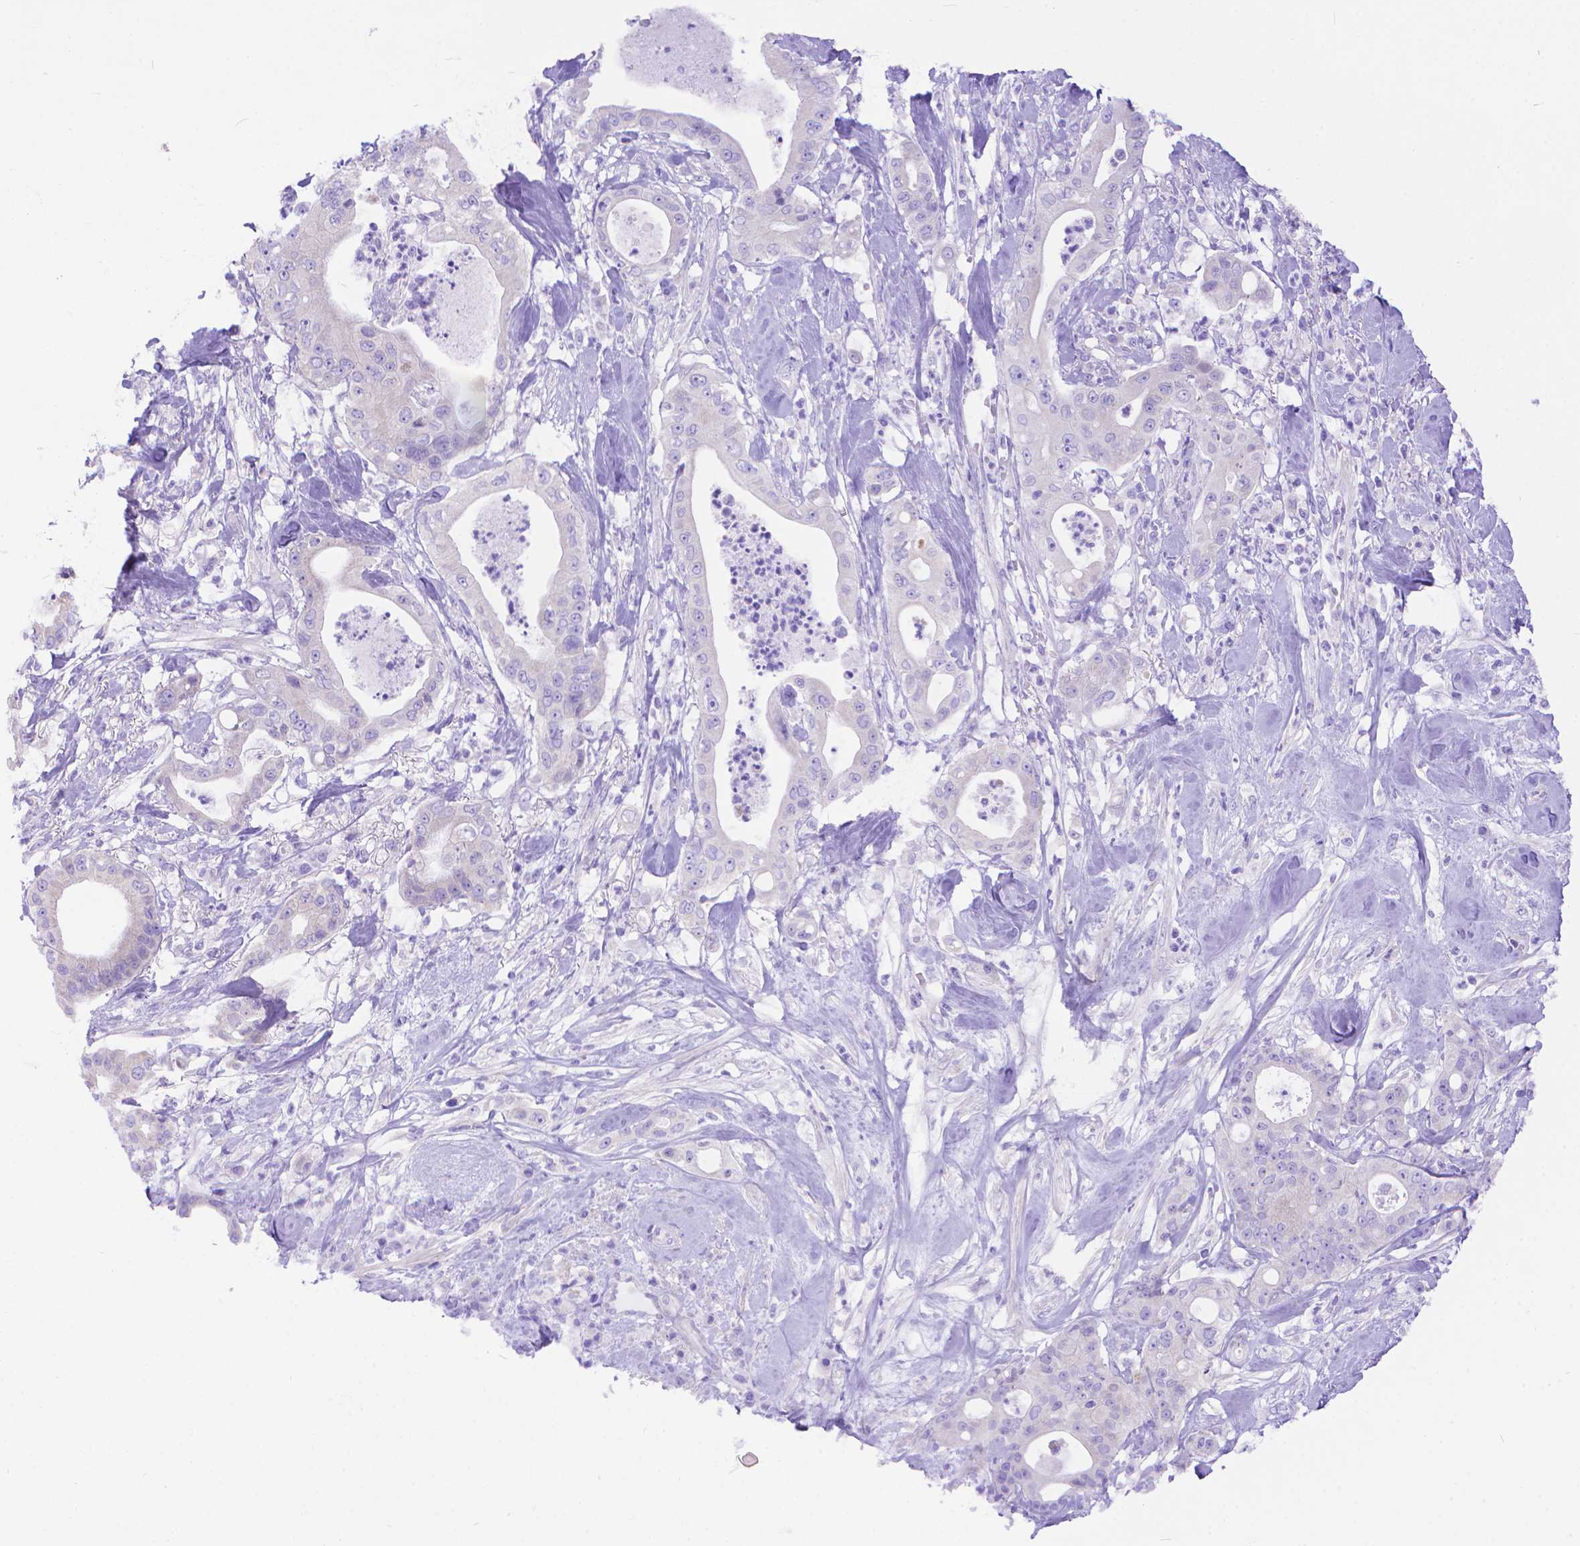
{"staining": {"intensity": "negative", "quantity": "none", "location": "none"}, "tissue": "pancreatic cancer", "cell_type": "Tumor cells", "image_type": "cancer", "snomed": [{"axis": "morphology", "description": "Adenocarcinoma, NOS"}, {"axis": "topography", "description": "Pancreas"}], "caption": "Immunohistochemical staining of human pancreatic cancer reveals no significant staining in tumor cells. Nuclei are stained in blue.", "gene": "DHRS2", "patient": {"sex": "male", "age": 71}}